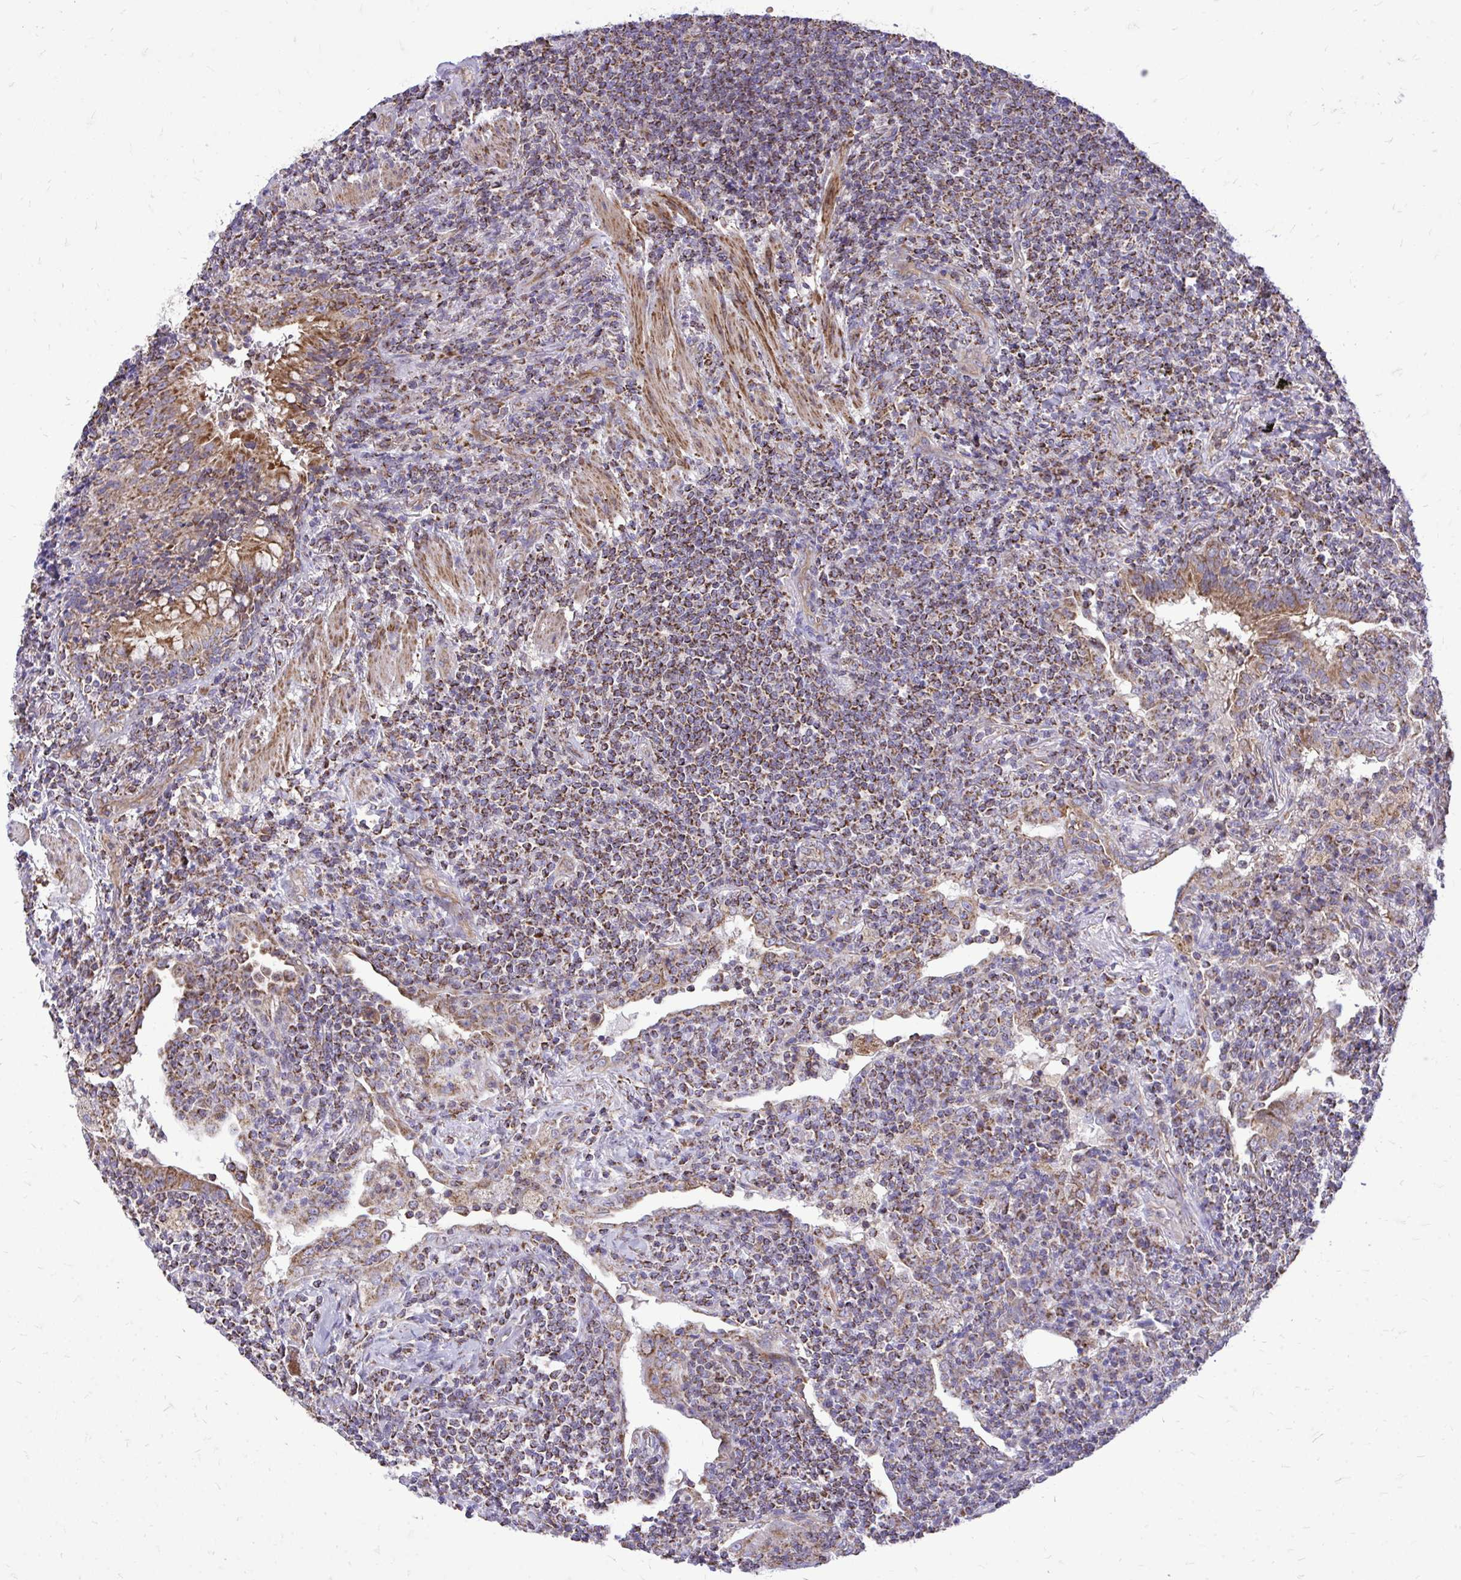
{"staining": {"intensity": "moderate", "quantity": ">75%", "location": "cytoplasmic/membranous"}, "tissue": "lymphoma", "cell_type": "Tumor cells", "image_type": "cancer", "snomed": [{"axis": "morphology", "description": "Malignant lymphoma, non-Hodgkin's type, Low grade"}, {"axis": "topography", "description": "Lung"}], "caption": "Tumor cells exhibit moderate cytoplasmic/membranous expression in about >75% of cells in malignant lymphoma, non-Hodgkin's type (low-grade).", "gene": "UBE2C", "patient": {"sex": "female", "age": 71}}